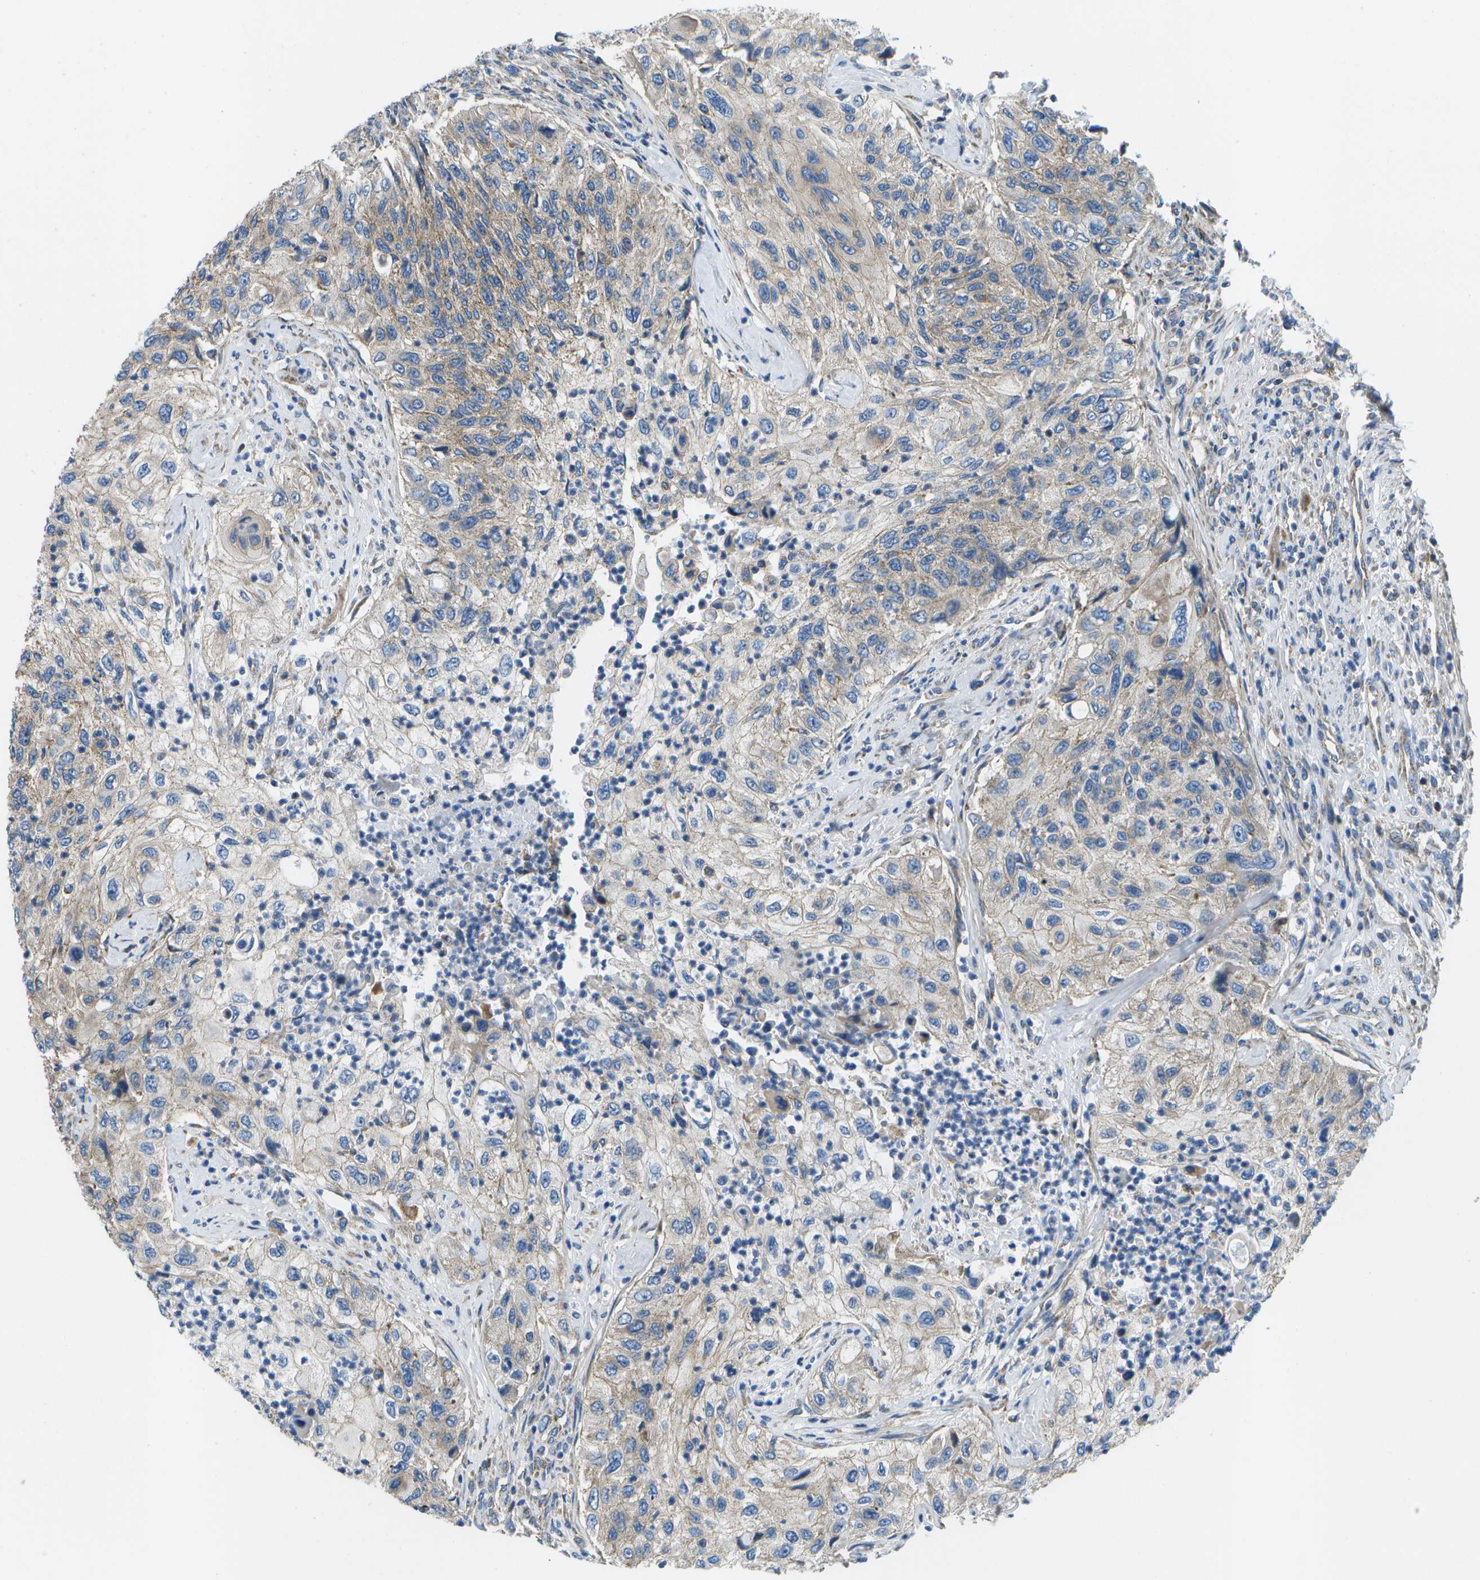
{"staining": {"intensity": "weak", "quantity": "25%-75%", "location": "cytoplasmic/membranous"}, "tissue": "urothelial cancer", "cell_type": "Tumor cells", "image_type": "cancer", "snomed": [{"axis": "morphology", "description": "Urothelial carcinoma, High grade"}, {"axis": "topography", "description": "Urinary bladder"}], "caption": "Human urothelial cancer stained with a protein marker shows weak staining in tumor cells.", "gene": "MVK", "patient": {"sex": "female", "age": 60}}